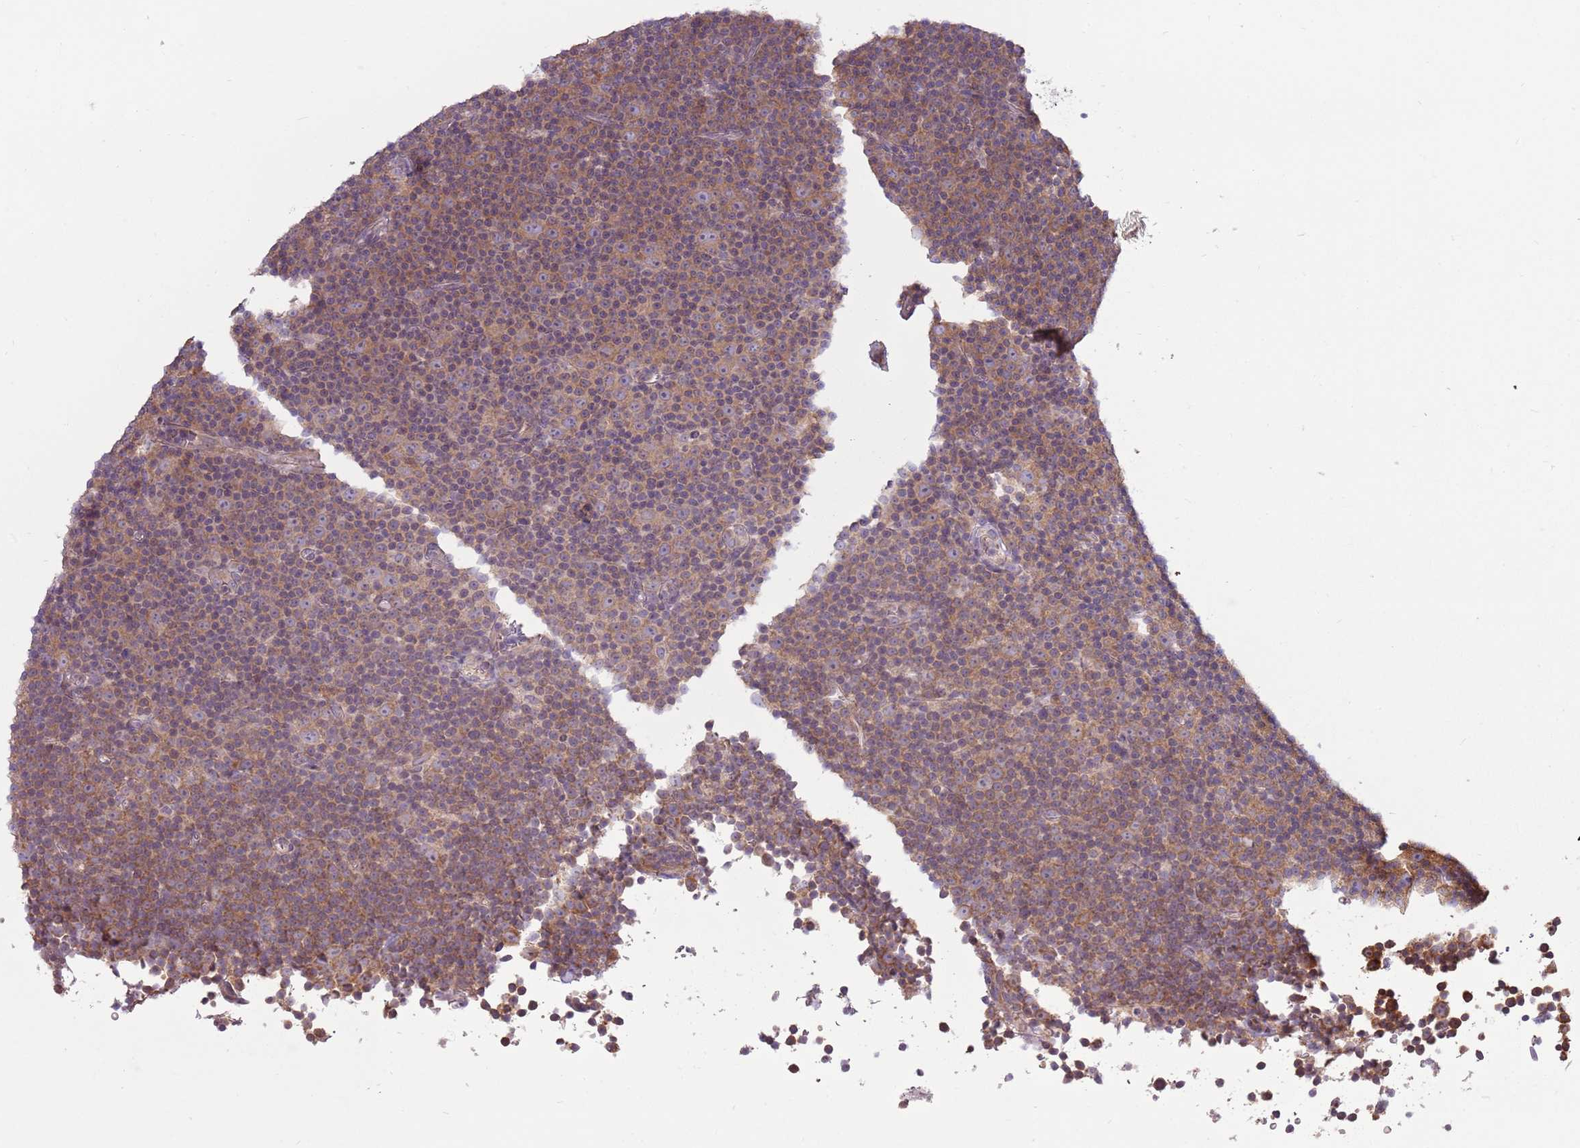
{"staining": {"intensity": "moderate", "quantity": ">75%", "location": "cytoplasmic/membranous"}, "tissue": "lymphoma", "cell_type": "Tumor cells", "image_type": "cancer", "snomed": [{"axis": "morphology", "description": "Malignant lymphoma, non-Hodgkin's type, Low grade"}, {"axis": "topography", "description": "Lymph node"}], "caption": "Immunohistochemistry photomicrograph of lymphoma stained for a protein (brown), which shows medium levels of moderate cytoplasmic/membranous expression in about >75% of tumor cells.", "gene": "RPL17-C18orf32", "patient": {"sex": "female", "age": 67}}